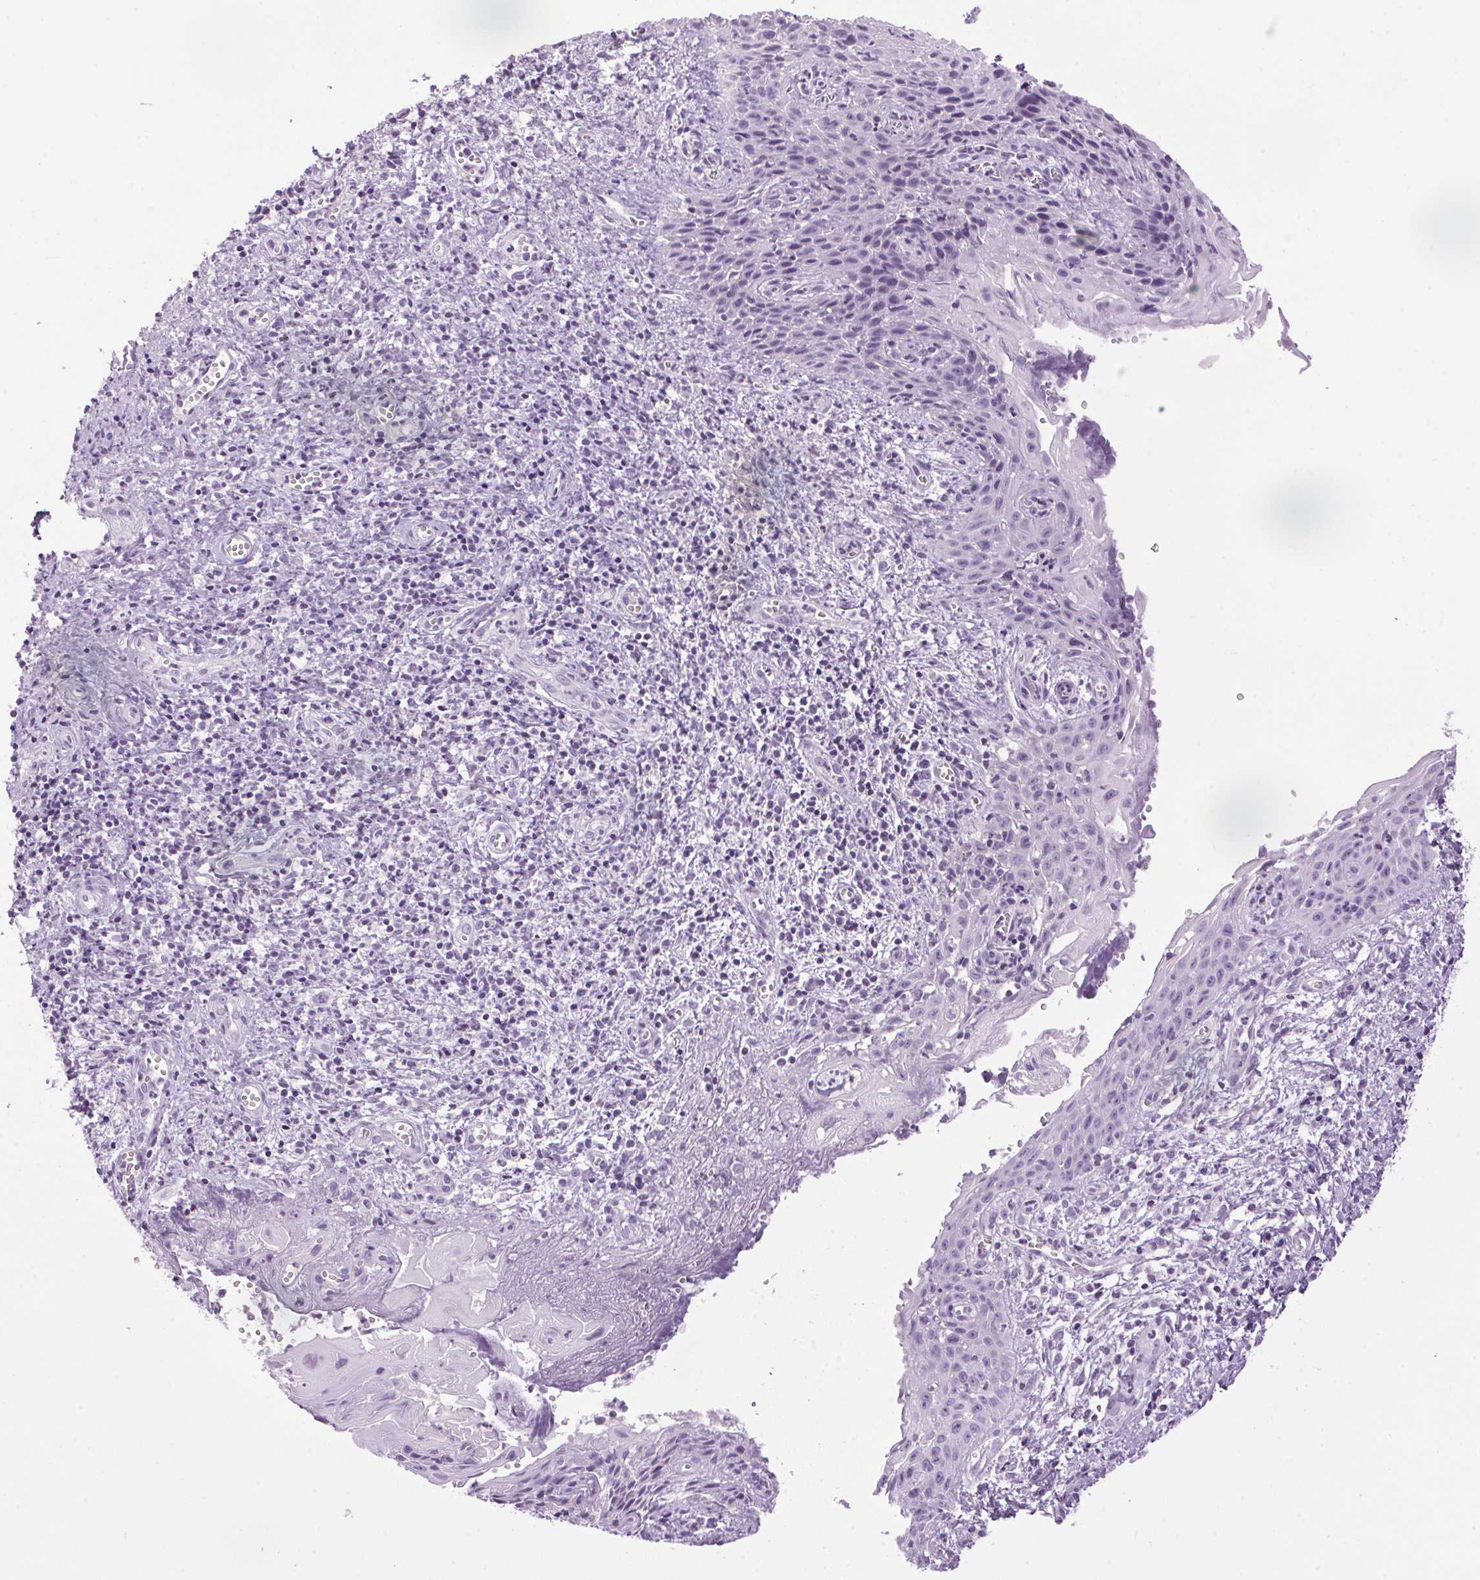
{"staining": {"intensity": "negative", "quantity": "none", "location": "none"}, "tissue": "cervical cancer", "cell_type": "Tumor cells", "image_type": "cancer", "snomed": [{"axis": "morphology", "description": "Squamous cell carcinoma, NOS"}, {"axis": "topography", "description": "Cervix"}], "caption": "This is an IHC photomicrograph of cervical cancer (squamous cell carcinoma). There is no expression in tumor cells.", "gene": "TMEM88B", "patient": {"sex": "female", "age": 30}}